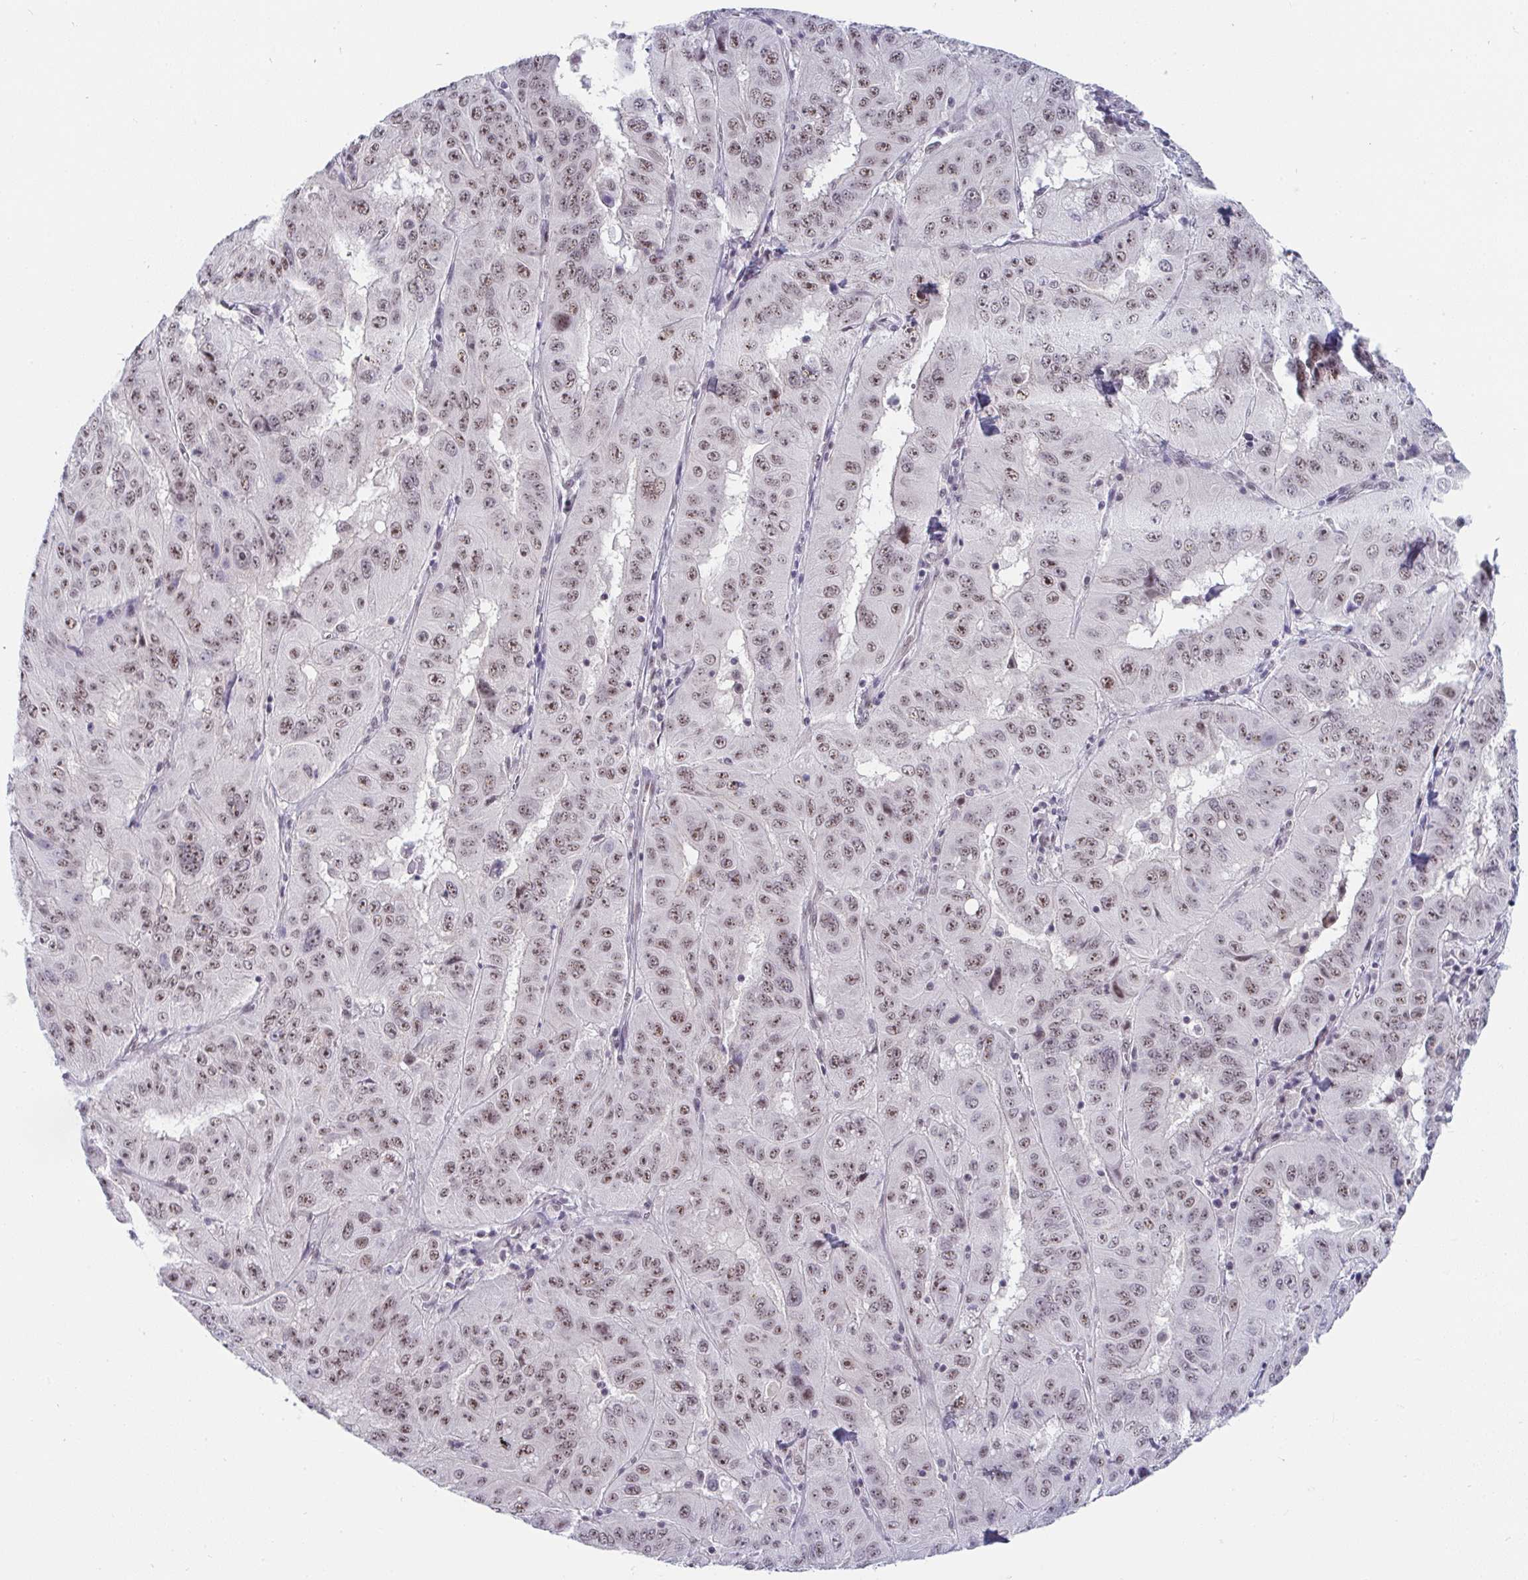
{"staining": {"intensity": "weak", "quantity": ">75%", "location": "nuclear"}, "tissue": "pancreatic cancer", "cell_type": "Tumor cells", "image_type": "cancer", "snomed": [{"axis": "morphology", "description": "Adenocarcinoma, NOS"}, {"axis": "topography", "description": "Pancreas"}], "caption": "Tumor cells display low levels of weak nuclear staining in about >75% of cells in adenocarcinoma (pancreatic). The staining was performed using DAB (3,3'-diaminobenzidine) to visualize the protein expression in brown, while the nuclei were stained in blue with hematoxylin (Magnification: 20x).", "gene": "PRR14", "patient": {"sex": "male", "age": 63}}